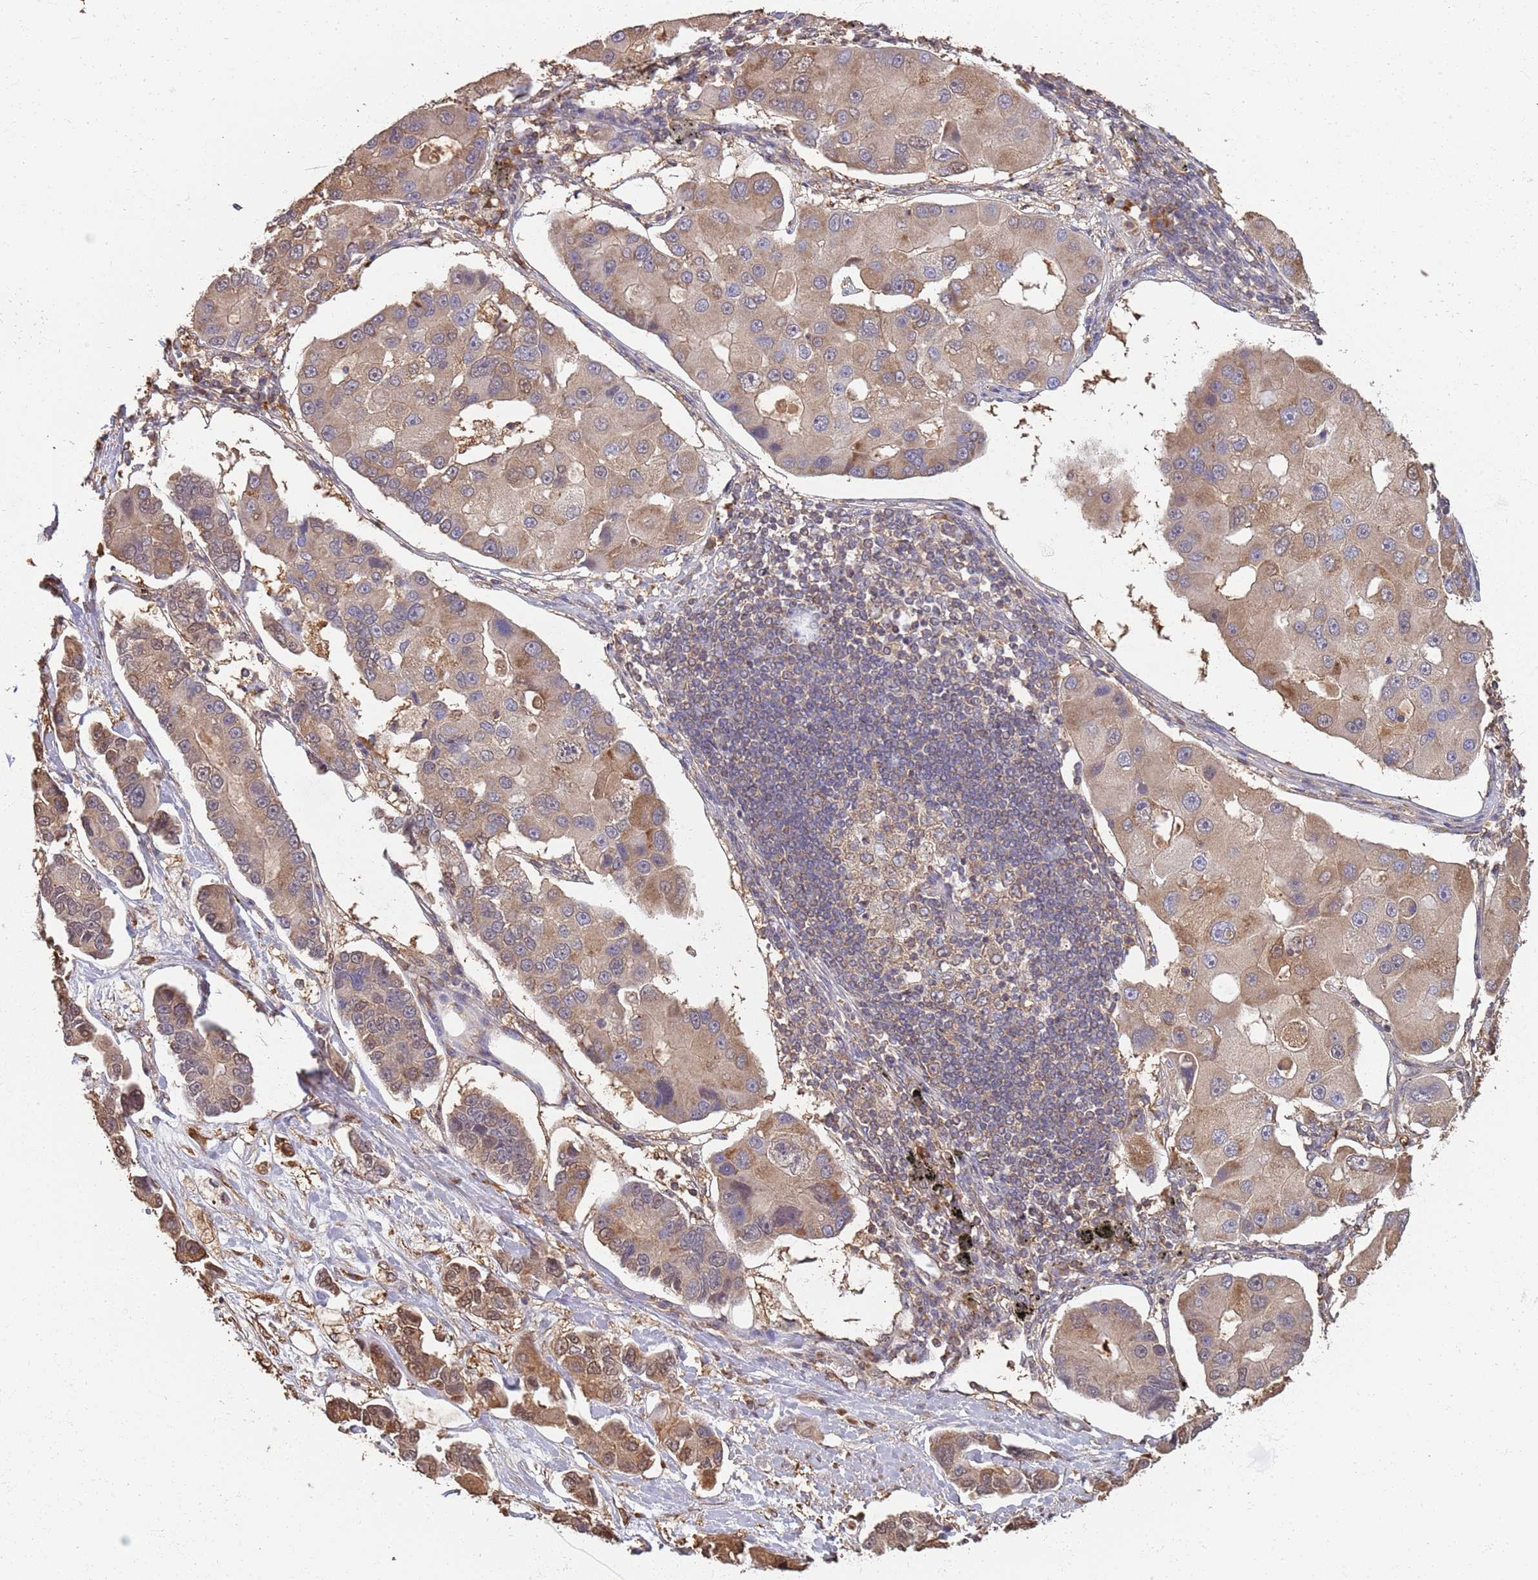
{"staining": {"intensity": "moderate", "quantity": "25%-75%", "location": "cytoplasmic/membranous,nuclear"}, "tissue": "lung cancer", "cell_type": "Tumor cells", "image_type": "cancer", "snomed": [{"axis": "morphology", "description": "Adenocarcinoma, NOS"}, {"axis": "topography", "description": "Lung"}], "caption": "About 25%-75% of tumor cells in human lung cancer show moderate cytoplasmic/membranous and nuclear protein expression as visualized by brown immunohistochemical staining.", "gene": "COG4", "patient": {"sex": "female", "age": 54}}